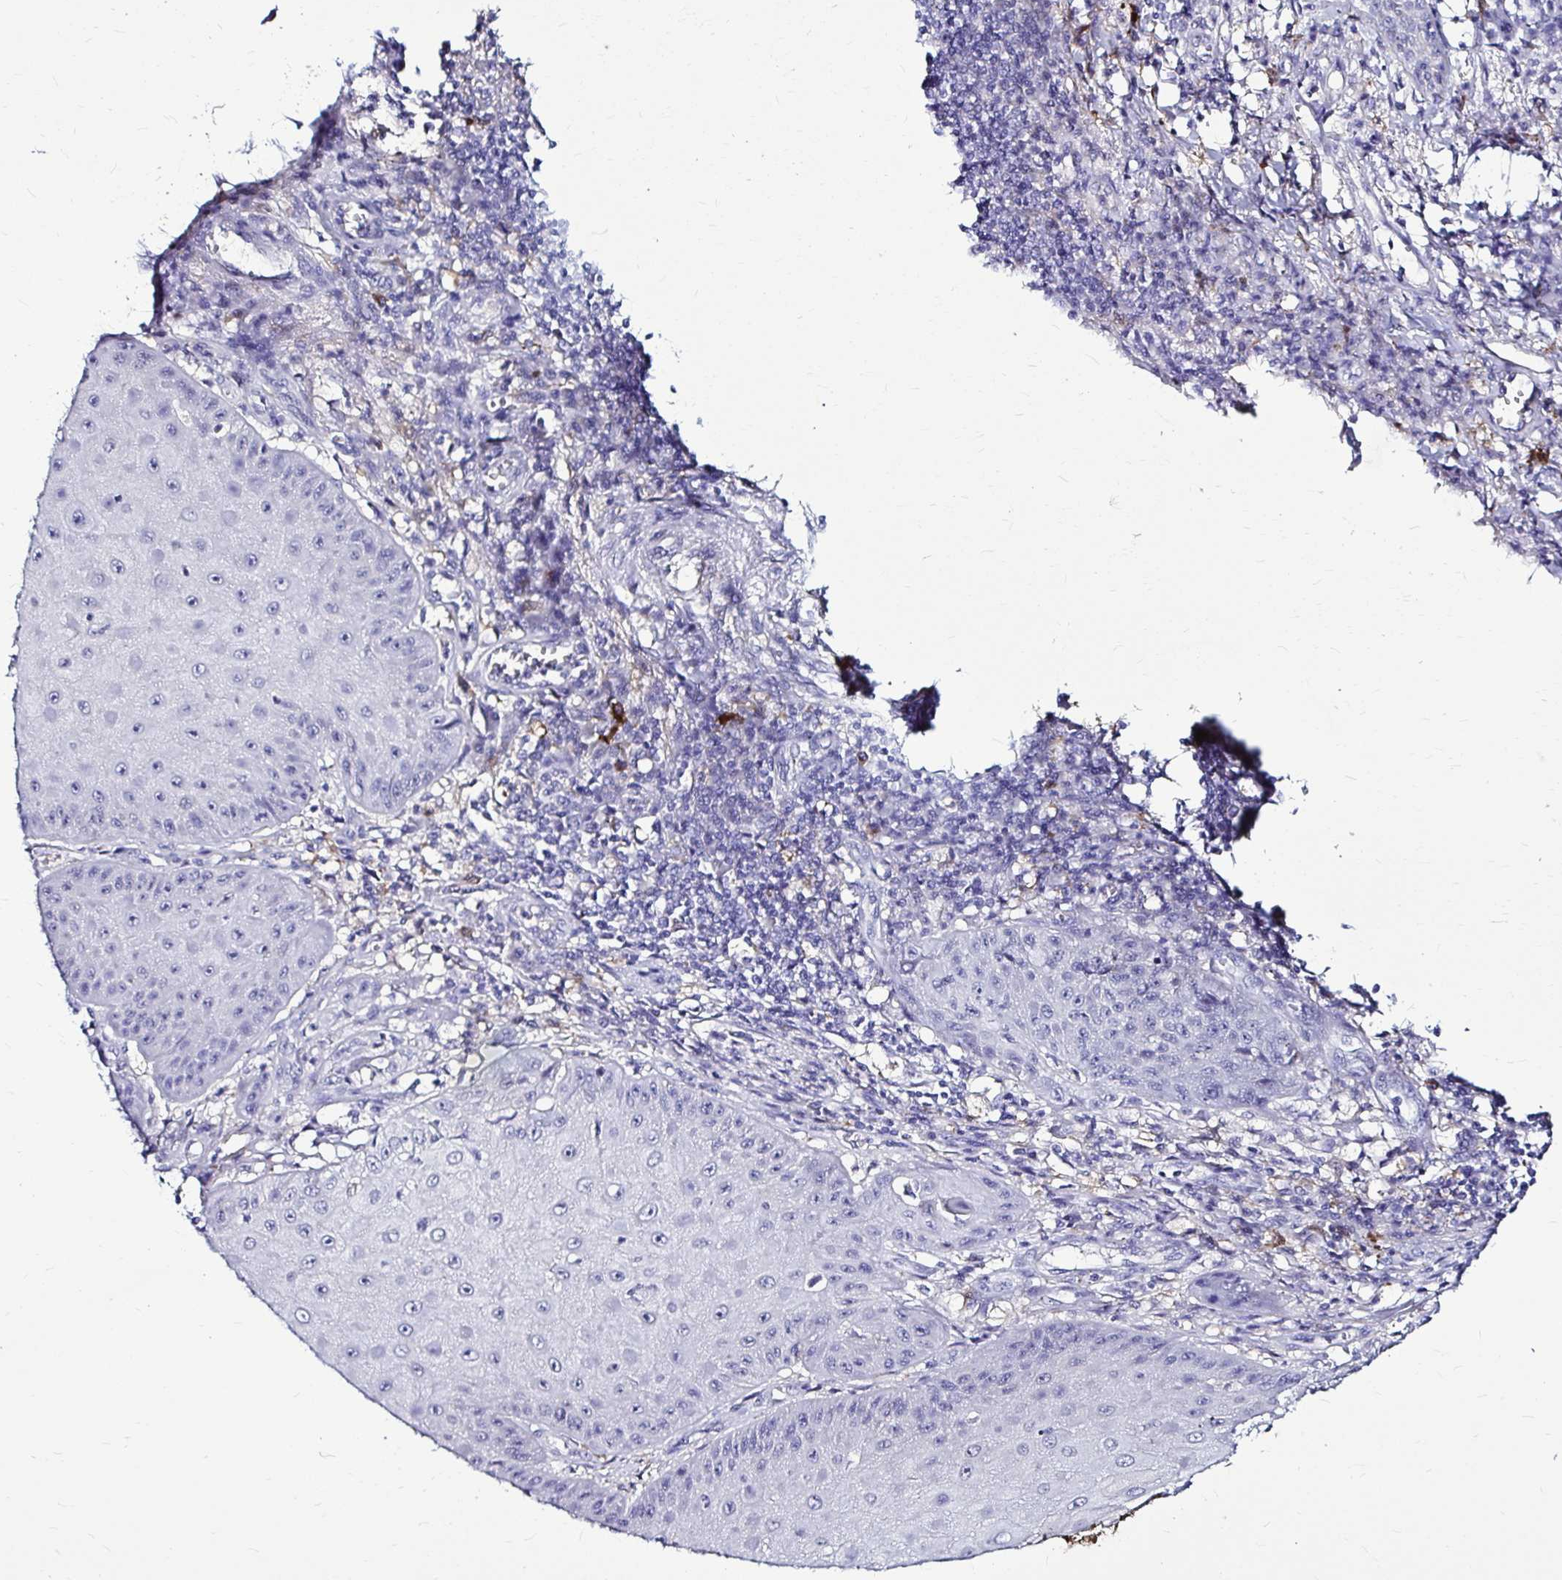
{"staining": {"intensity": "negative", "quantity": "none", "location": "none"}, "tissue": "skin cancer", "cell_type": "Tumor cells", "image_type": "cancer", "snomed": [{"axis": "morphology", "description": "Squamous cell carcinoma, NOS"}, {"axis": "topography", "description": "Skin"}], "caption": "This is a photomicrograph of immunohistochemistry (IHC) staining of skin squamous cell carcinoma, which shows no expression in tumor cells. Nuclei are stained in blue.", "gene": "IDH1", "patient": {"sex": "male", "age": 70}}